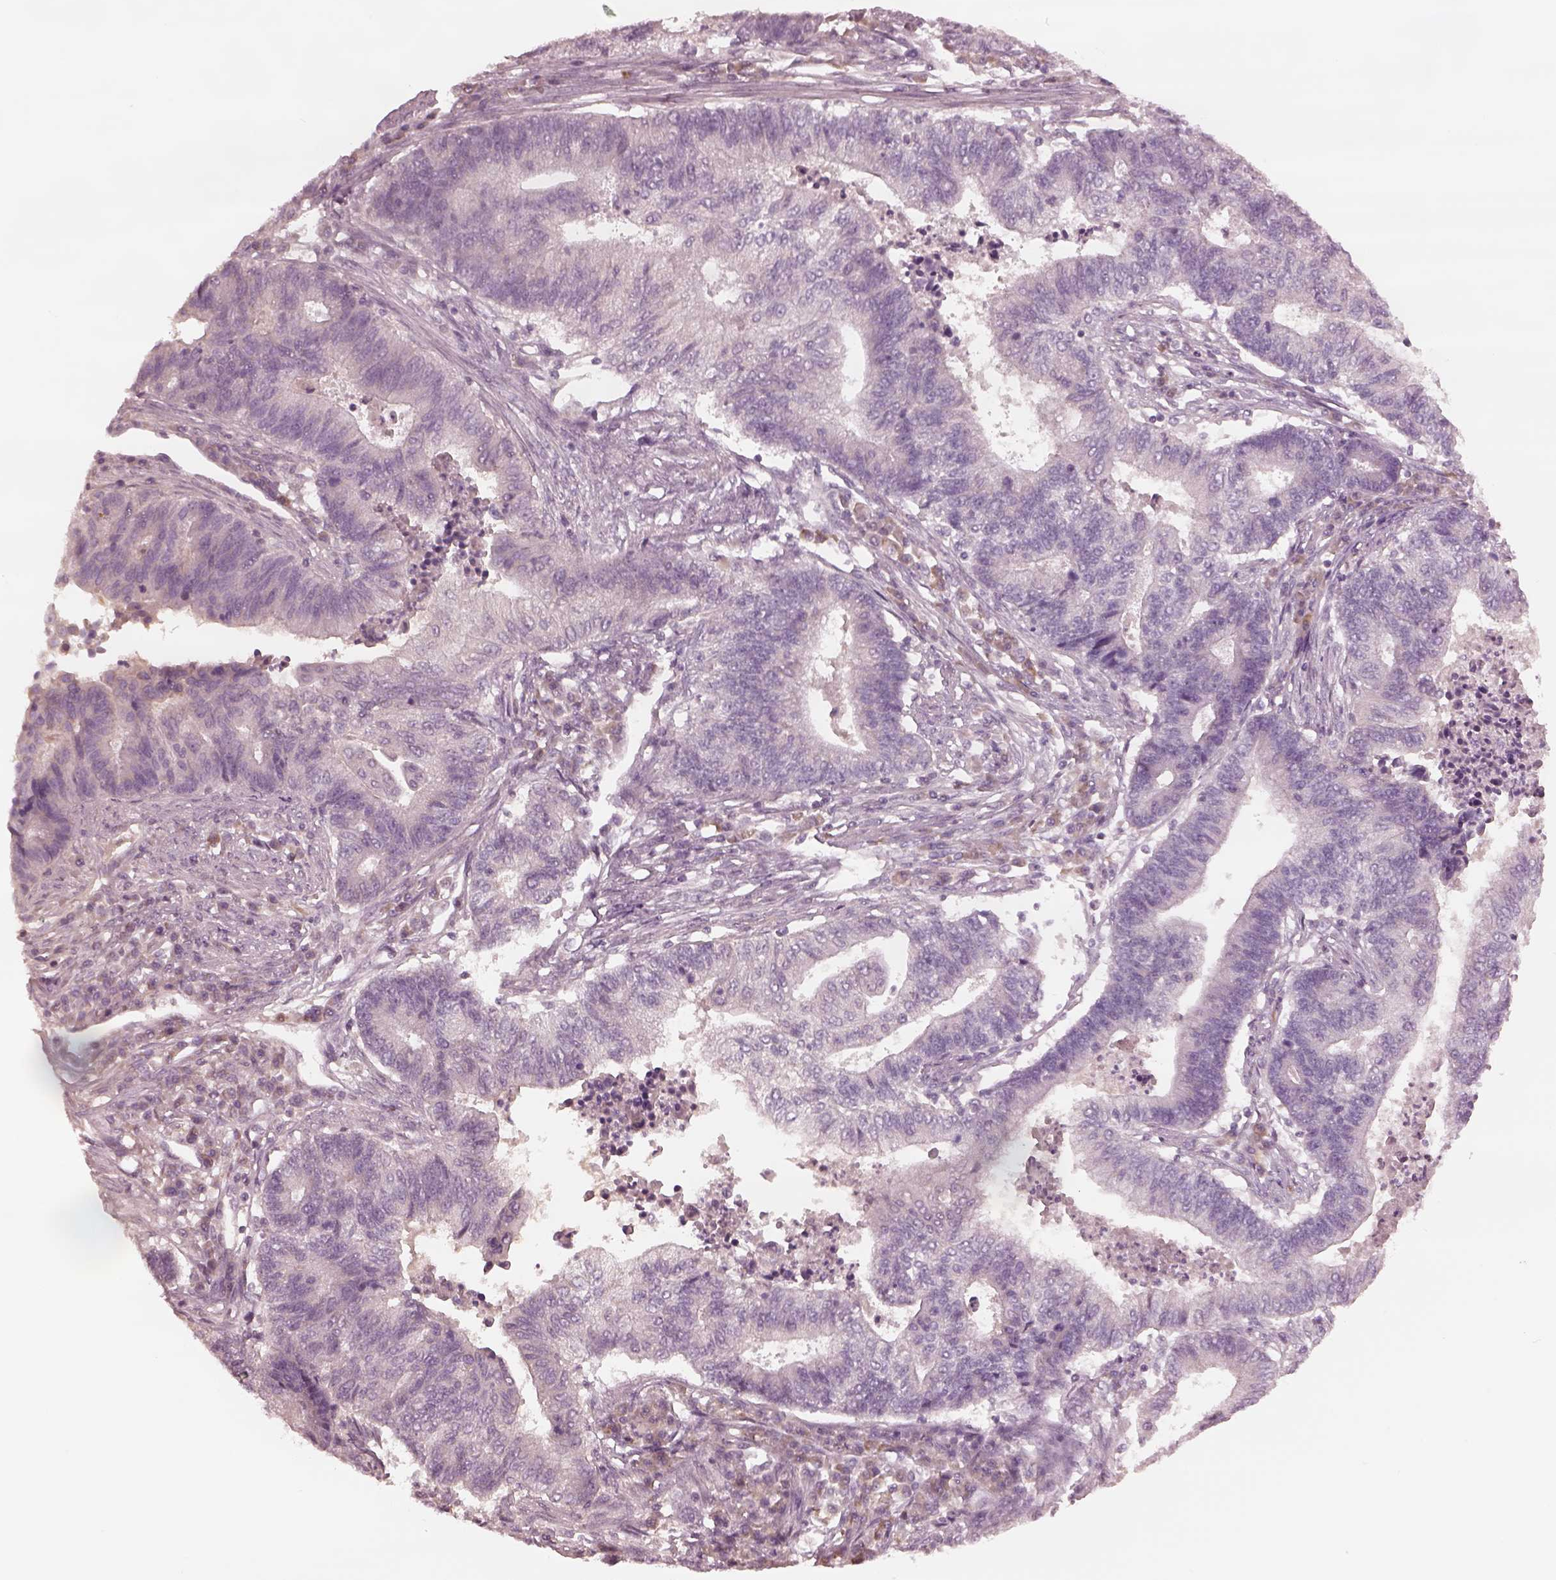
{"staining": {"intensity": "negative", "quantity": "none", "location": "none"}, "tissue": "endometrial cancer", "cell_type": "Tumor cells", "image_type": "cancer", "snomed": [{"axis": "morphology", "description": "Adenocarcinoma, NOS"}, {"axis": "topography", "description": "Uterus"}, {"axis": "topography", "description": "Endometrium"}], "caption": "Immunohistochemistry of endometrial cancer (adenocarcinoma) demonstrates no positivity in tumor cells.", "gene": "MIA", "patient": {"sex": "female", "age": 54}}